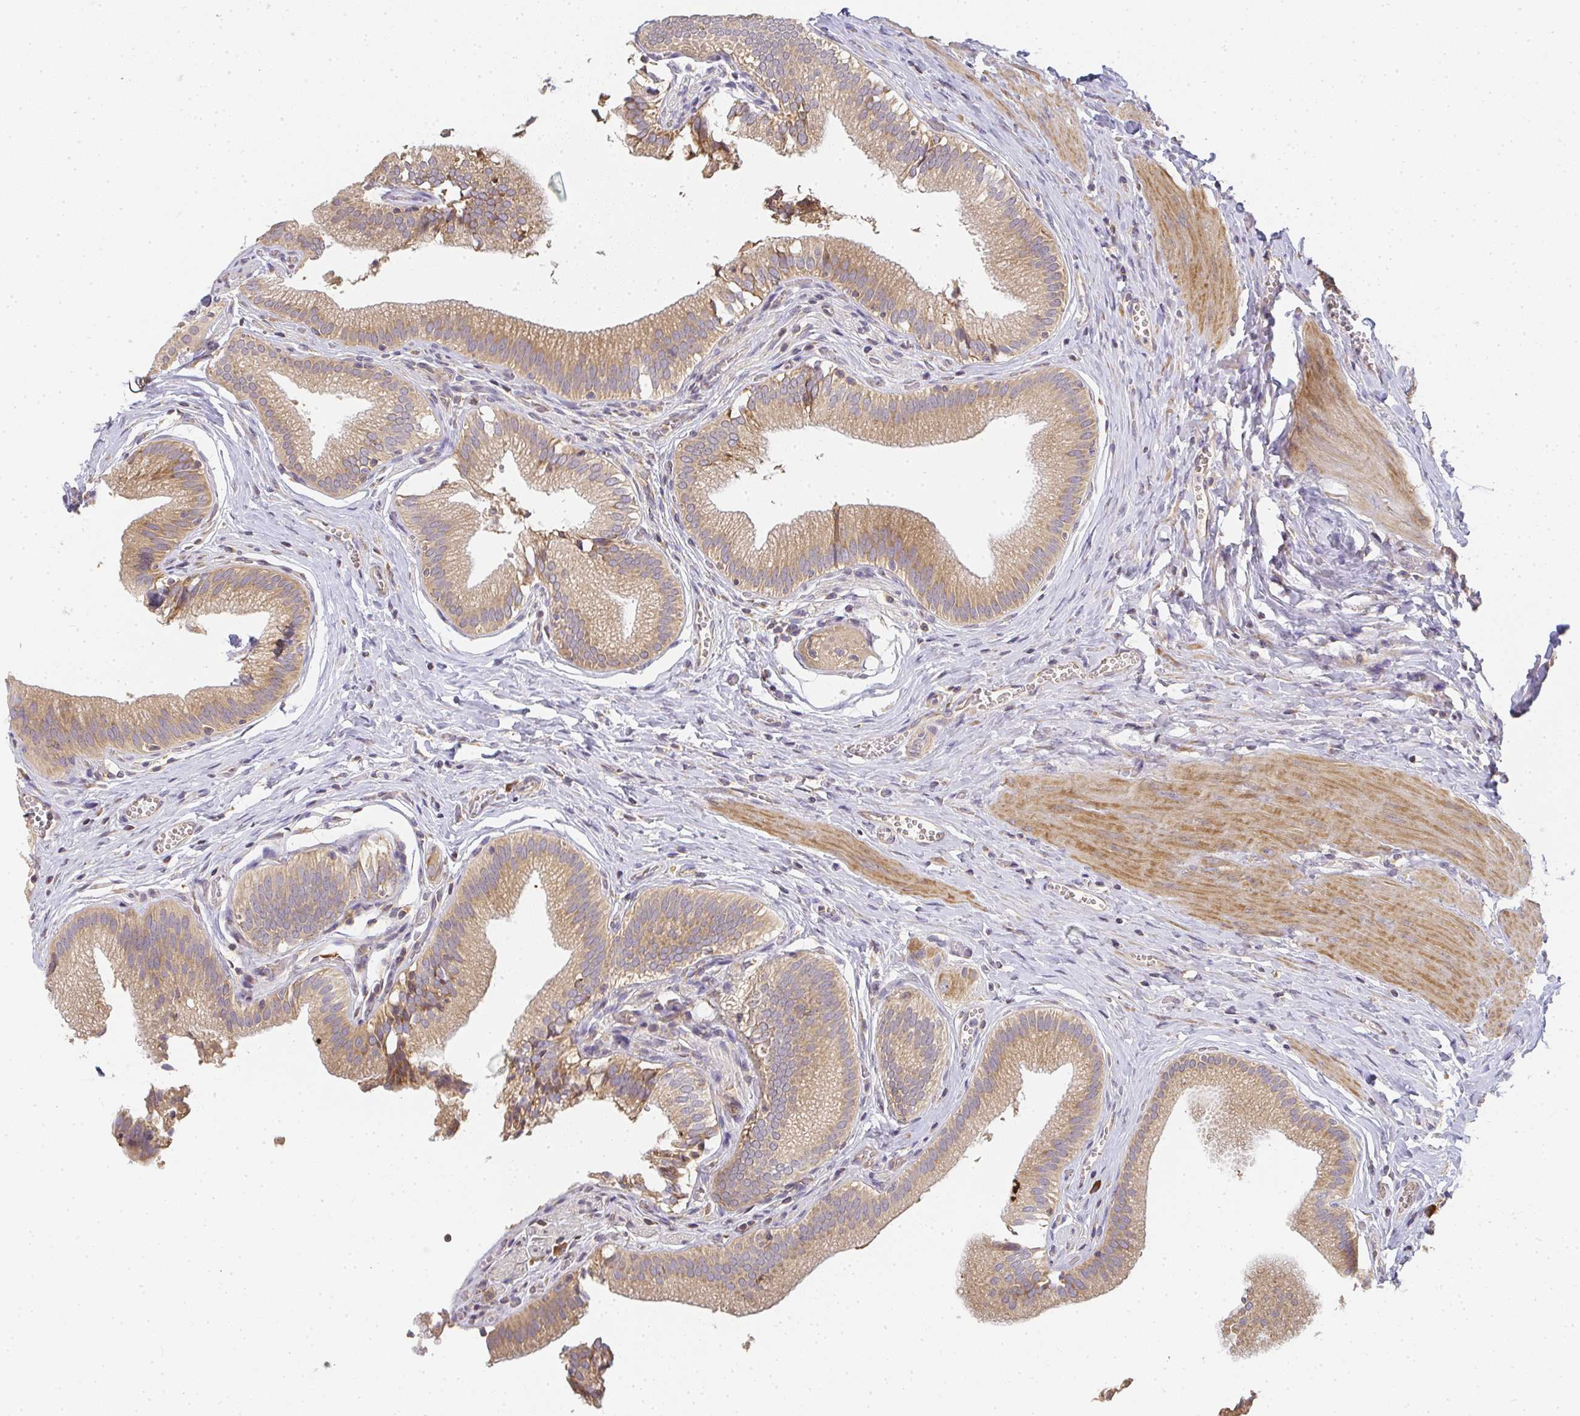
{"staining": {"intensity": "moderate", "quantity": ">75%", "location": "cytoplasmic/membranous"}, "tissue": "gallbladder", "cell_type": "Glandular cells", "image_type": "normal", "snomed": [{"axis": "morphology", "description": "Normal tissue, NOS"}, {"axis": "topography", "description": "Gallbladder"}, {"axis": "topography", "description": "Peripheral nerve tissue"}], "caption": "Immunohistochemistry photomicrograph of normal human gallbladder stained for a protein (brown), which demonstrates medium levels of moderate cytoplasmic/membranous expression in approximately >75% of glandular cells.", "gene": "SLC35B3", "patient": {"sex": "male", "age": 17}}